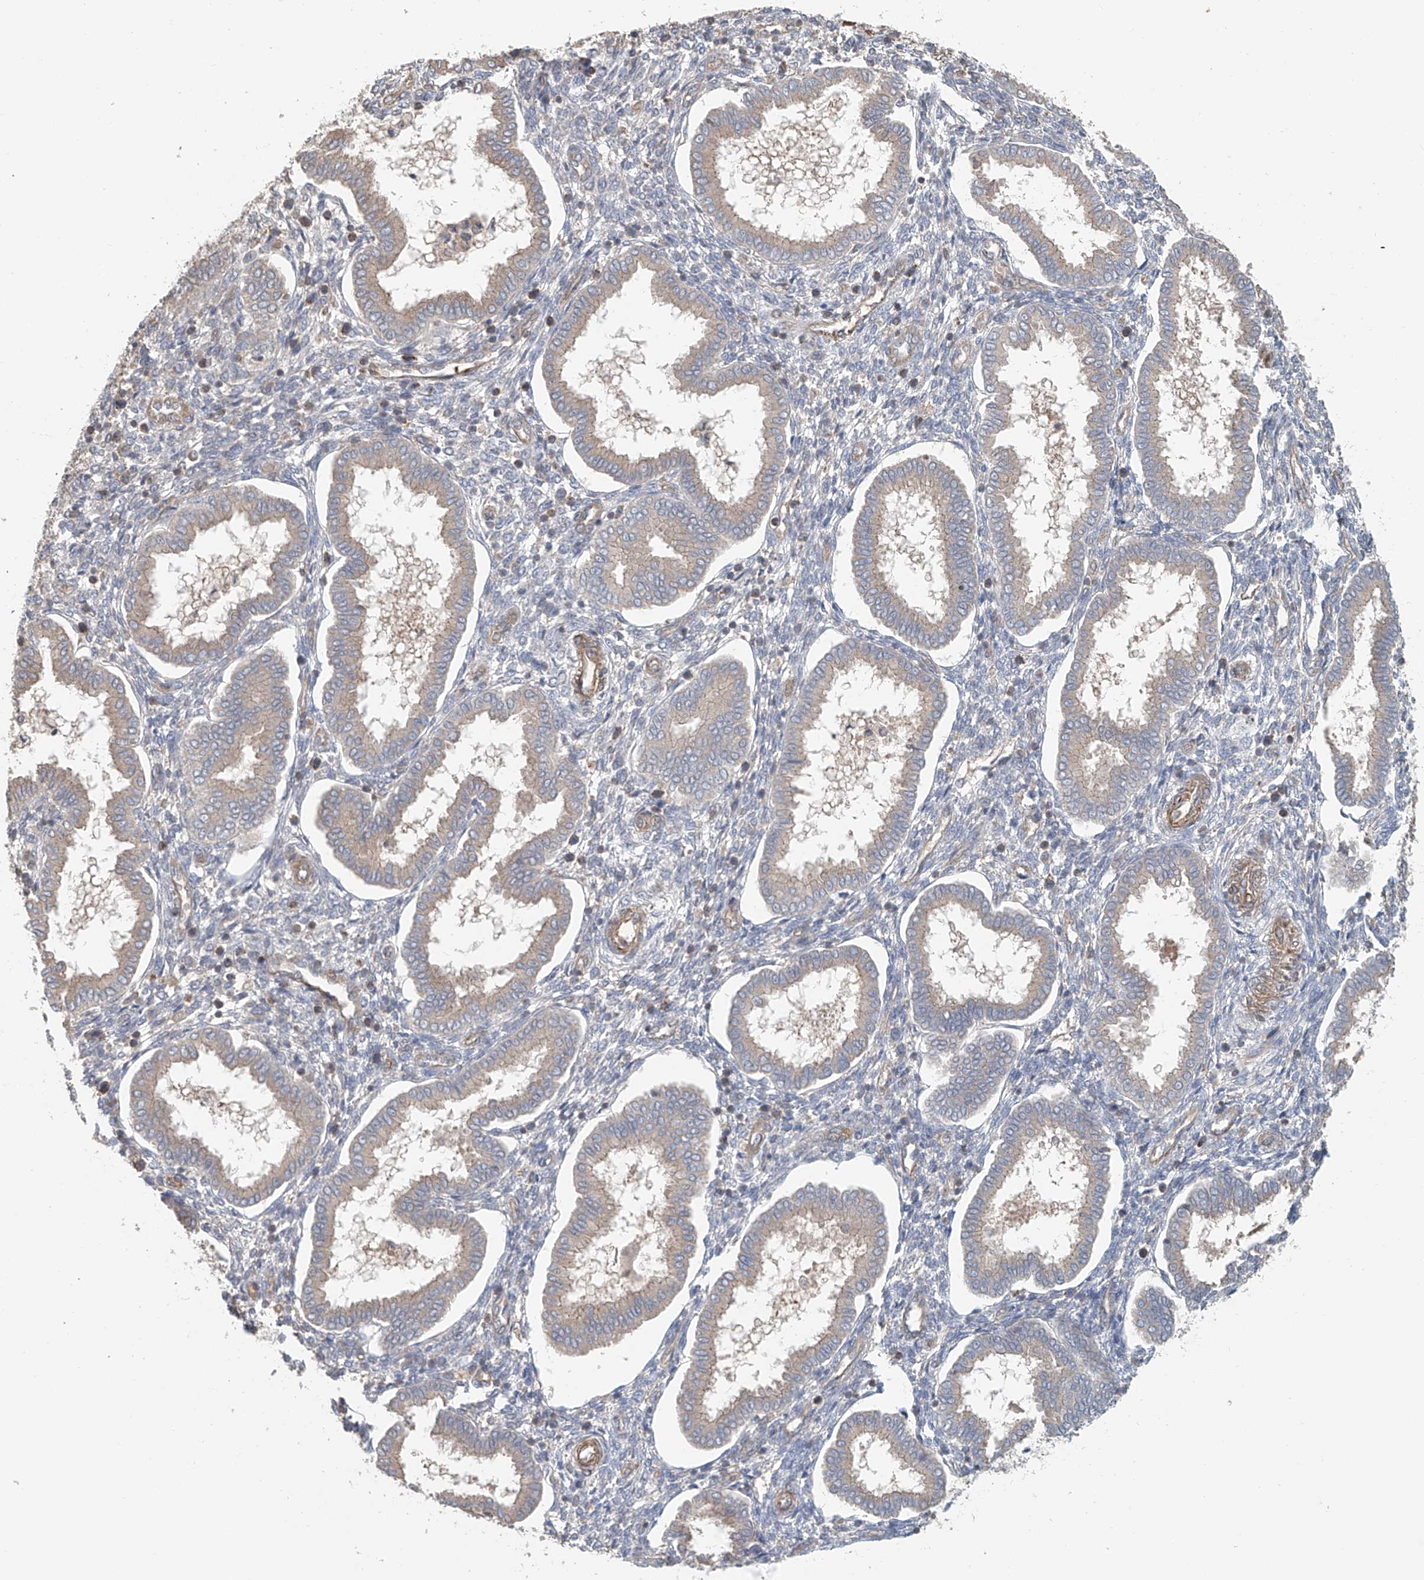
{"staining": {"intensity": "negative", "quantity": "none", "location": "none"}, "tissue": "endometrium", "cell_type": "Cells in endometrial stroma", "image_type": "normal", "snomed": [{"axis": "morphology", "description": "Normal tissue, NOS"}, {"axis": "topography", "description": "Endometrium"}], "caption": "High magnification brightfield microscopy of unremarkable endometrium stained with DAB (brown) and counterstained with hematoxylin (blue): cells in endometrial stroma show no significant expression.", "gene": "FRYL", "patient": {"sex": "female", "age": 24}}